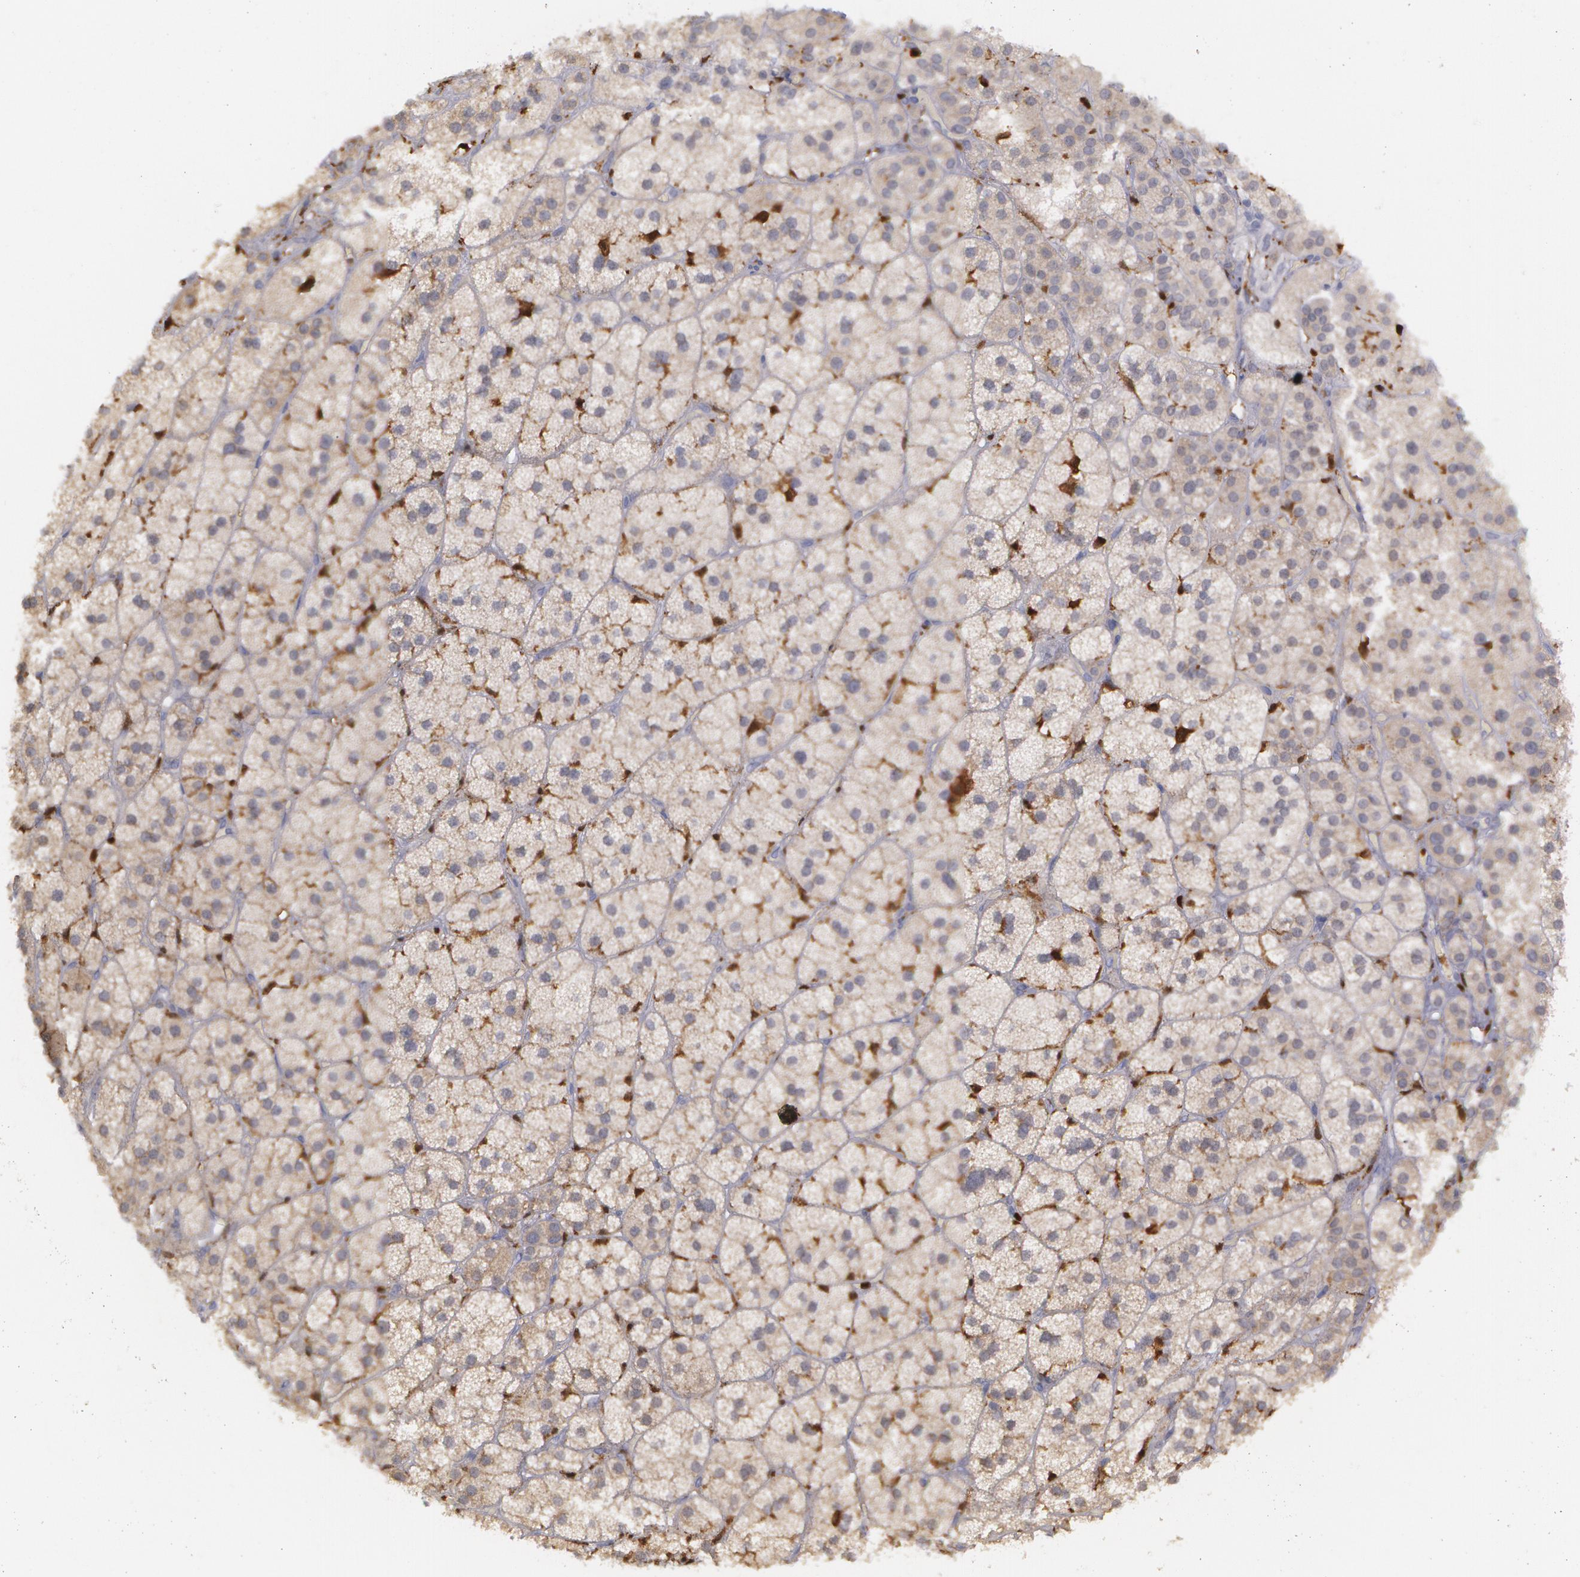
{"staining": {"intensity": "weak", "quantity": ">75%", "location": "cytoplasmic/membranous"}, "tissue": "adrenal gland", "cell_type": "Glandular cells", "image_type": "normal", "snomed": [{"axis": "morphology", "description": "Normal tissue, NOS"}, {"axis": "topography", "description": "Adrenal gland"}], "caption": "Immunohistochemical staining of unremarkable human adrenal gland exhibits weak cytoplasmic/membranous protein expression in approximately >75% of glandular cells.", "gene": "SYK", "patient": {"sex": "male", "age": 57}}